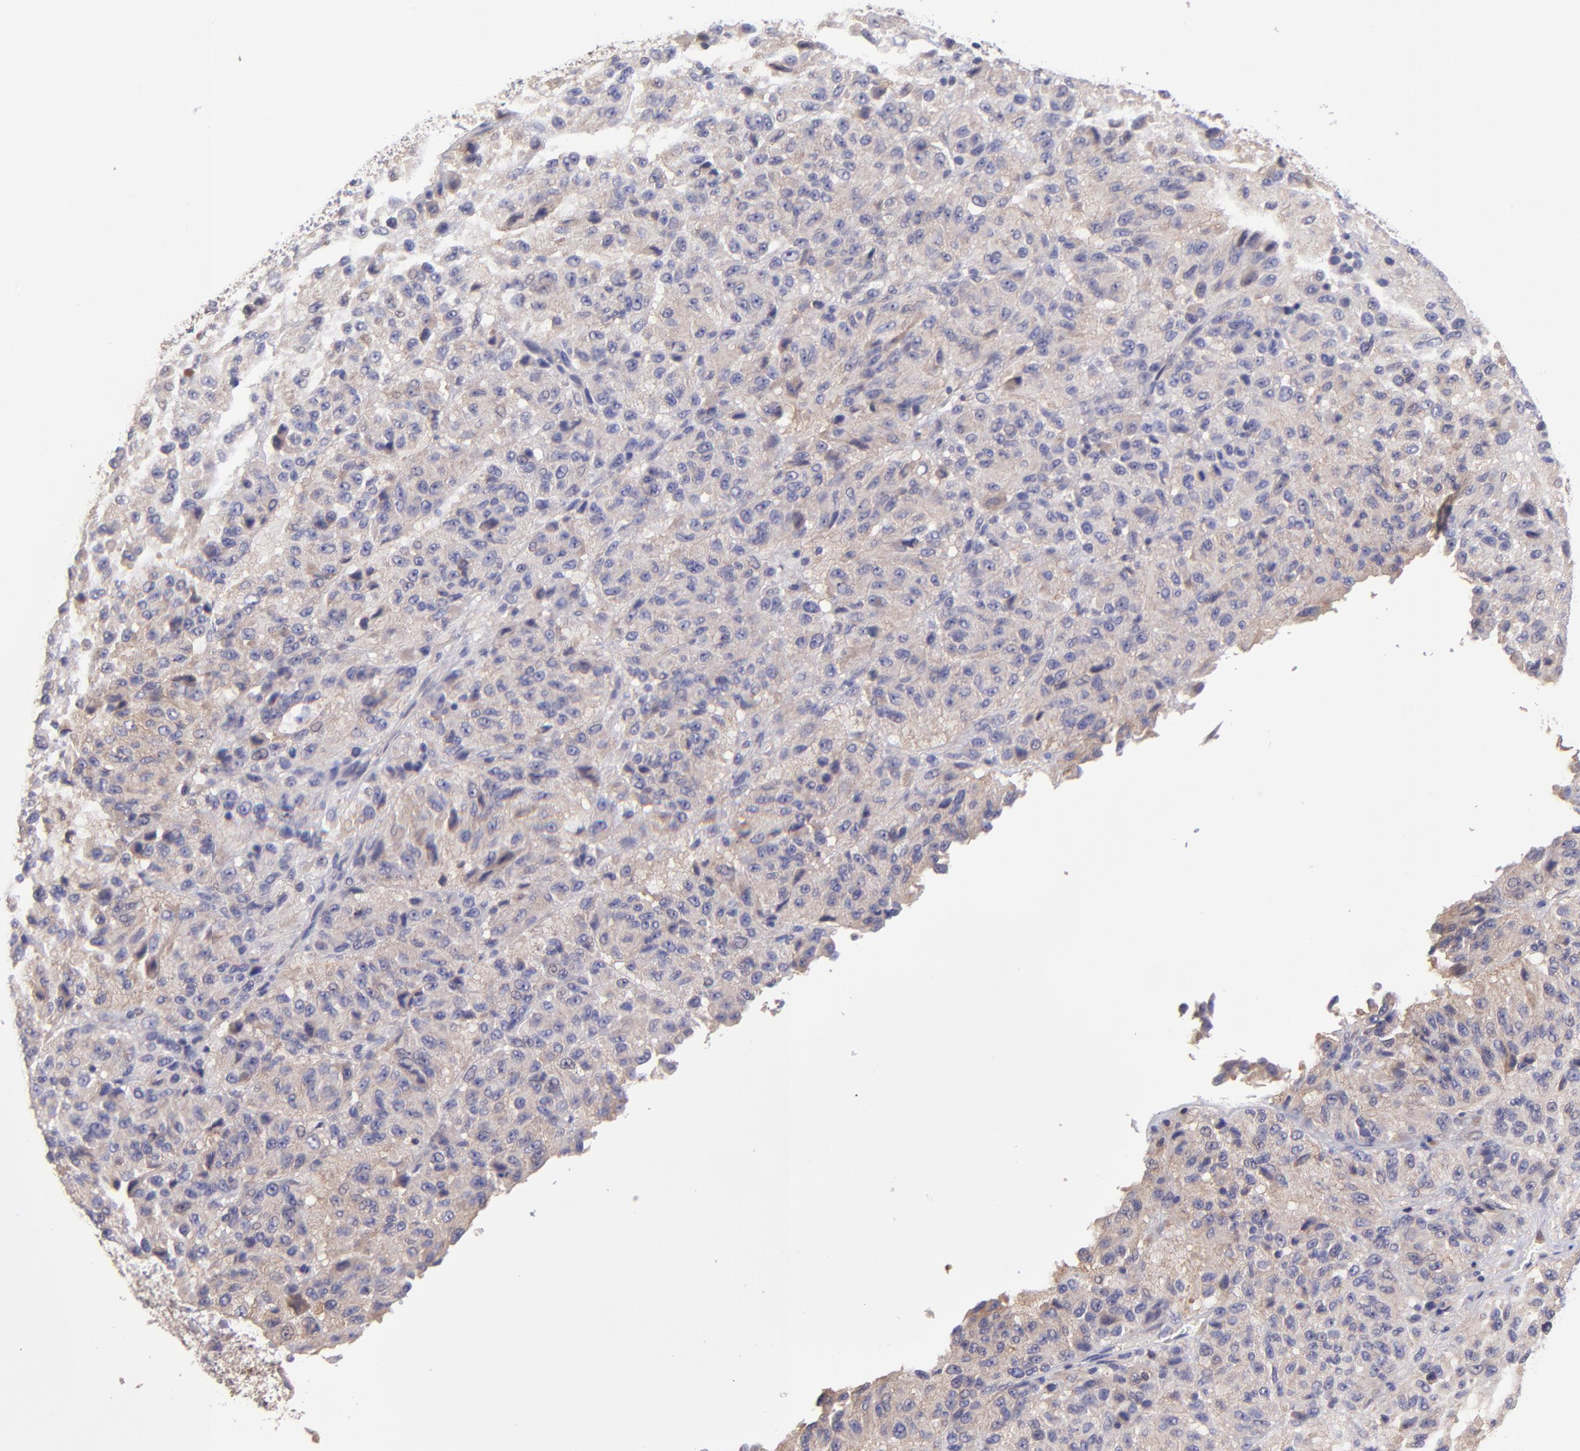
{"staining": {"intensity": "weak", "quantity": ">75%", "location": "cytoplasmic/membranous"}, "tissue": "melanoma", "cell_type": "Tumor cells", "image_type": "cancer", "snomed": [{"axis": "morphology", "description": "Malignant melanoma, Metastatic site"}, {"axis": "topography", "description": "Lung"}], "caption": "Human melanoma stained for a protein (brown) displays weak cytoplasmic/membranous positive positivity in approximately >75% of tumor cells.", "gene": "NSF", "patient": {"sex": "male", "age": 64}}